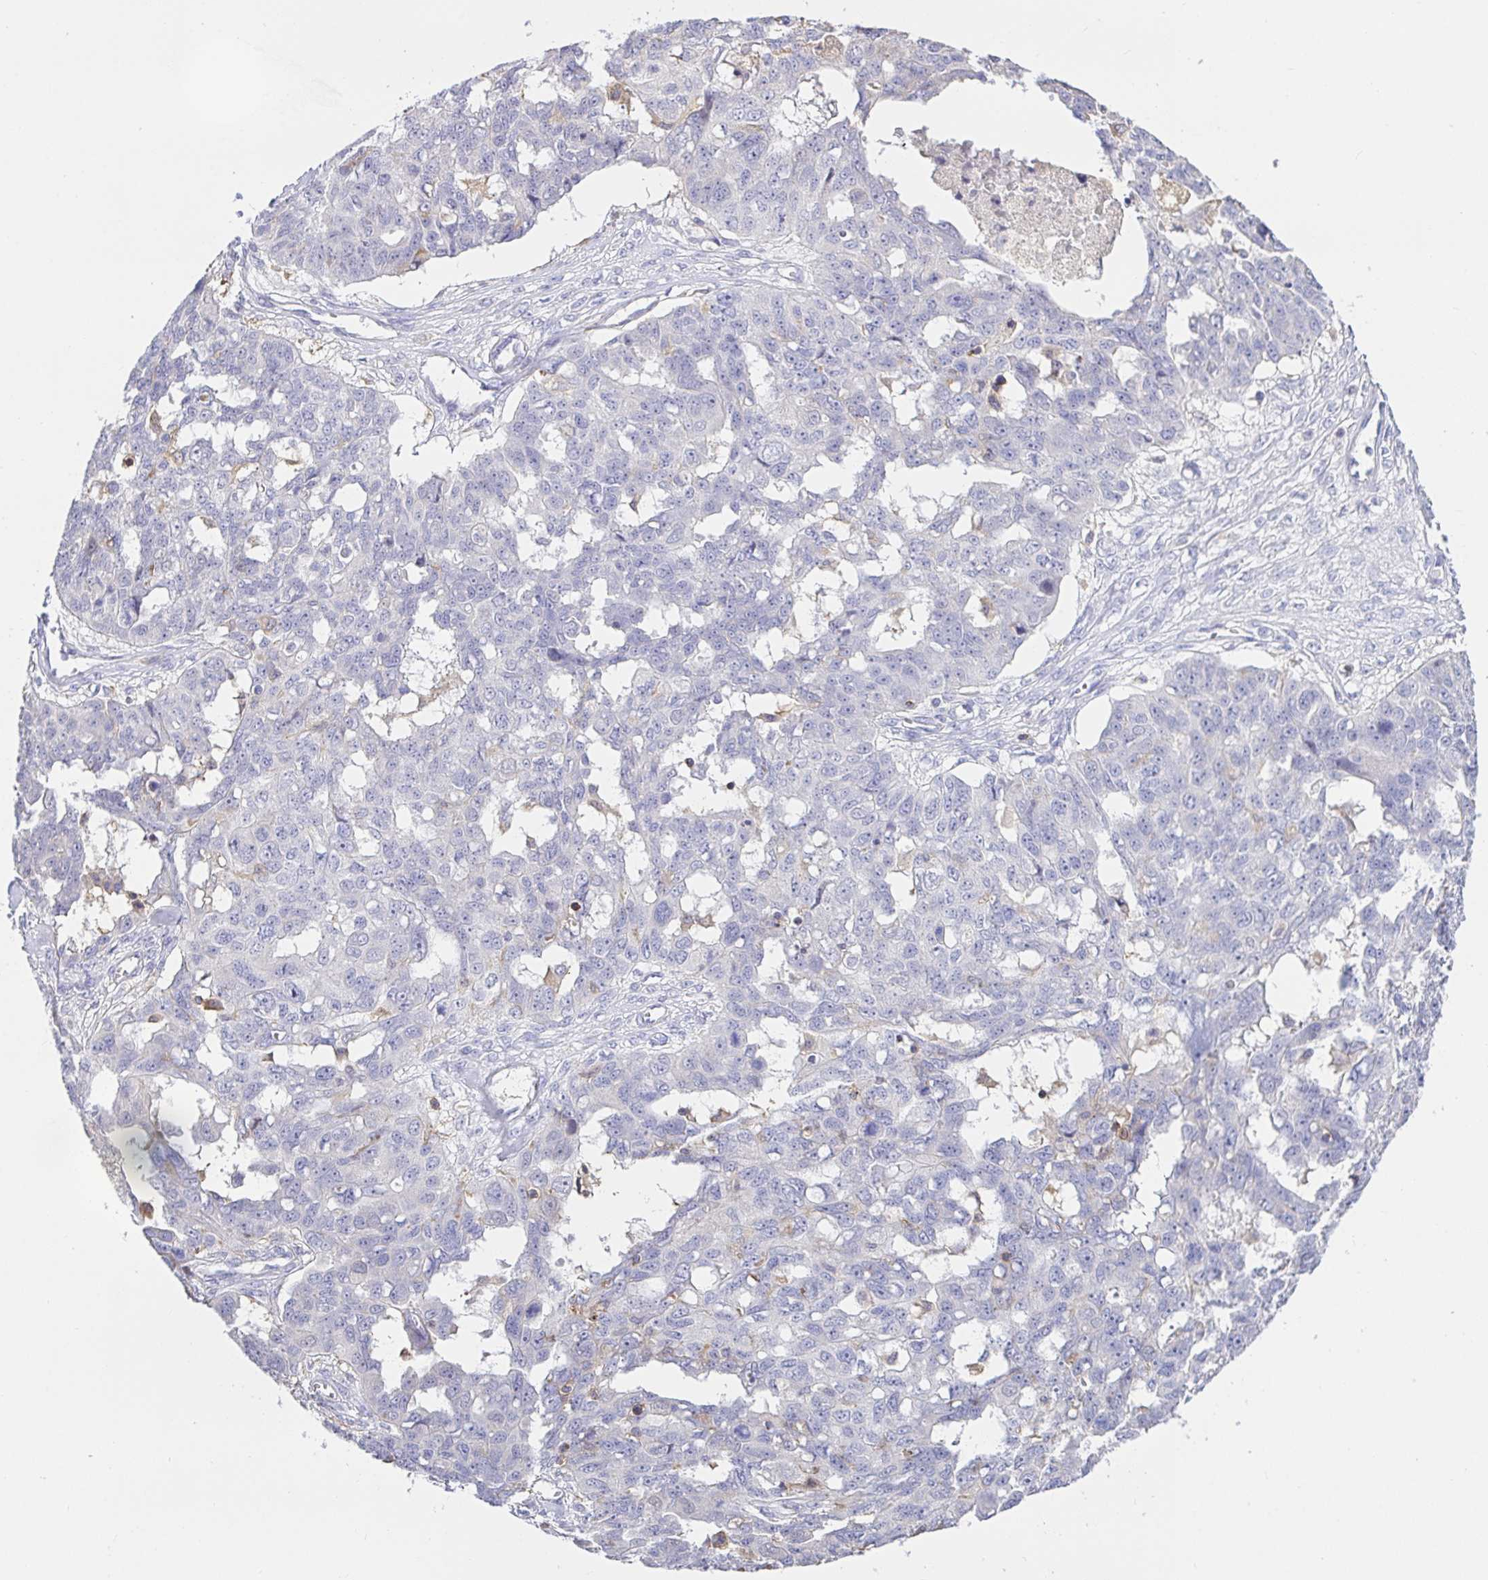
{"staining": {"intensity": "negative", "quantity": "none", "location": "none"}, "tissue": "ovarian cancer", "cell_type": "Tumor cells", "image_type": "cancer", "snomed": [{"axis": "morphology", "description": "Carcinoma, endometroid"}, {"axis": "topography", "description": "Ovary"}], "caption": "Micrograph shows no significant protein positivity in tumor cells of ovarian cancer.", "gene": "SKAP1", "patient": {"sex": "female", "age": 70}}